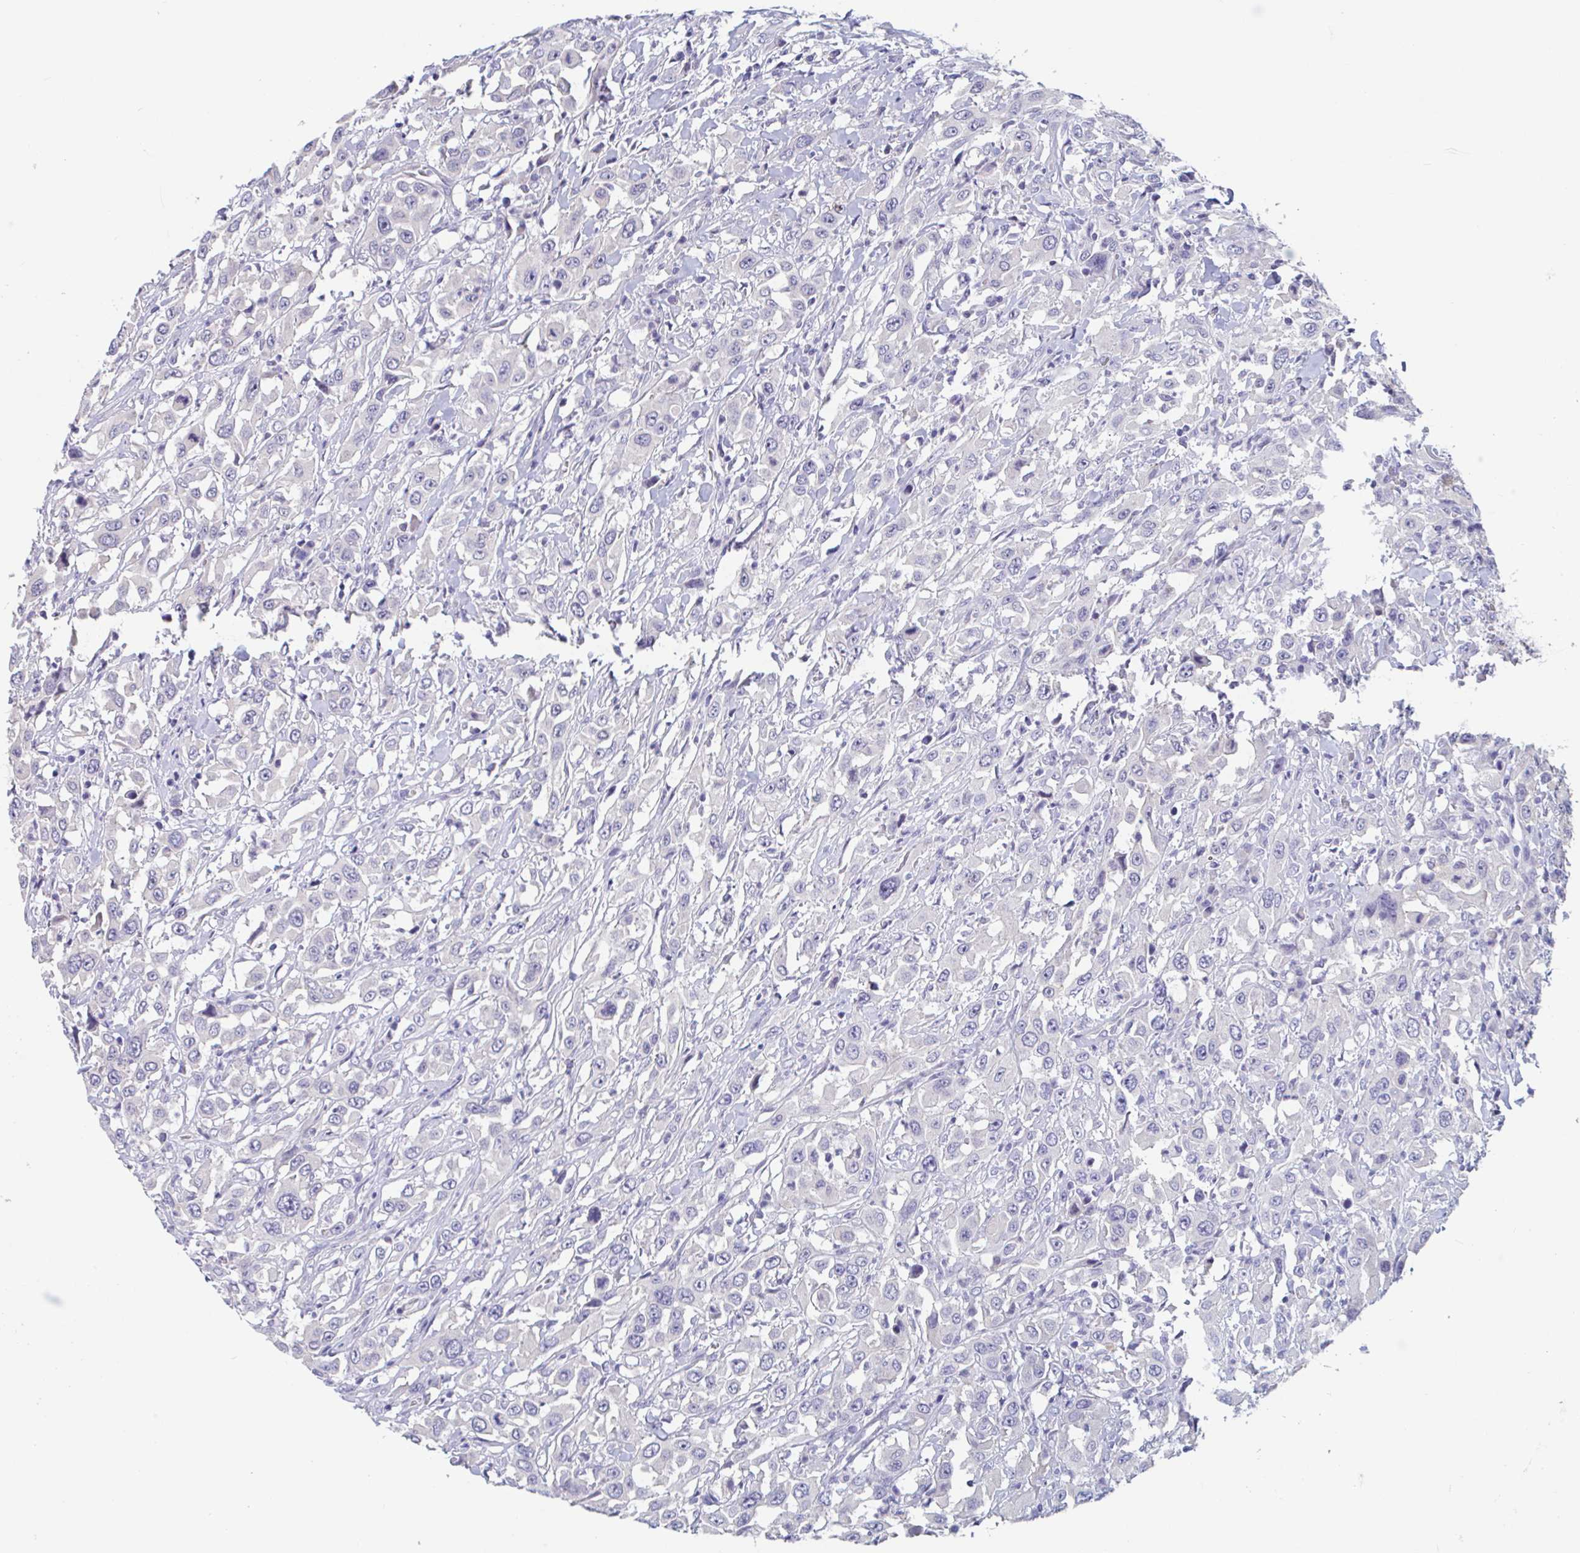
{"staining": {"intensity": "negative", "quantity": "none", "location": "none"}, "tissue": "urothelial cancer", "cell_type": "Tumor cells", "image_type": "cancer", "snomed": [{"axis": "morphology", "description": "Urothelial carcinoma, High grade"}, {"axis": "topography", "description": "Urinary bladder"}], "caption": "A high-resolution image shows immunohistochemistry (IHC) staining of urothelial cancer, which demonstrates no significant staining in tumor cells.", "gene": "UNKL", "patient": {"sex": "male", "age": 61}}